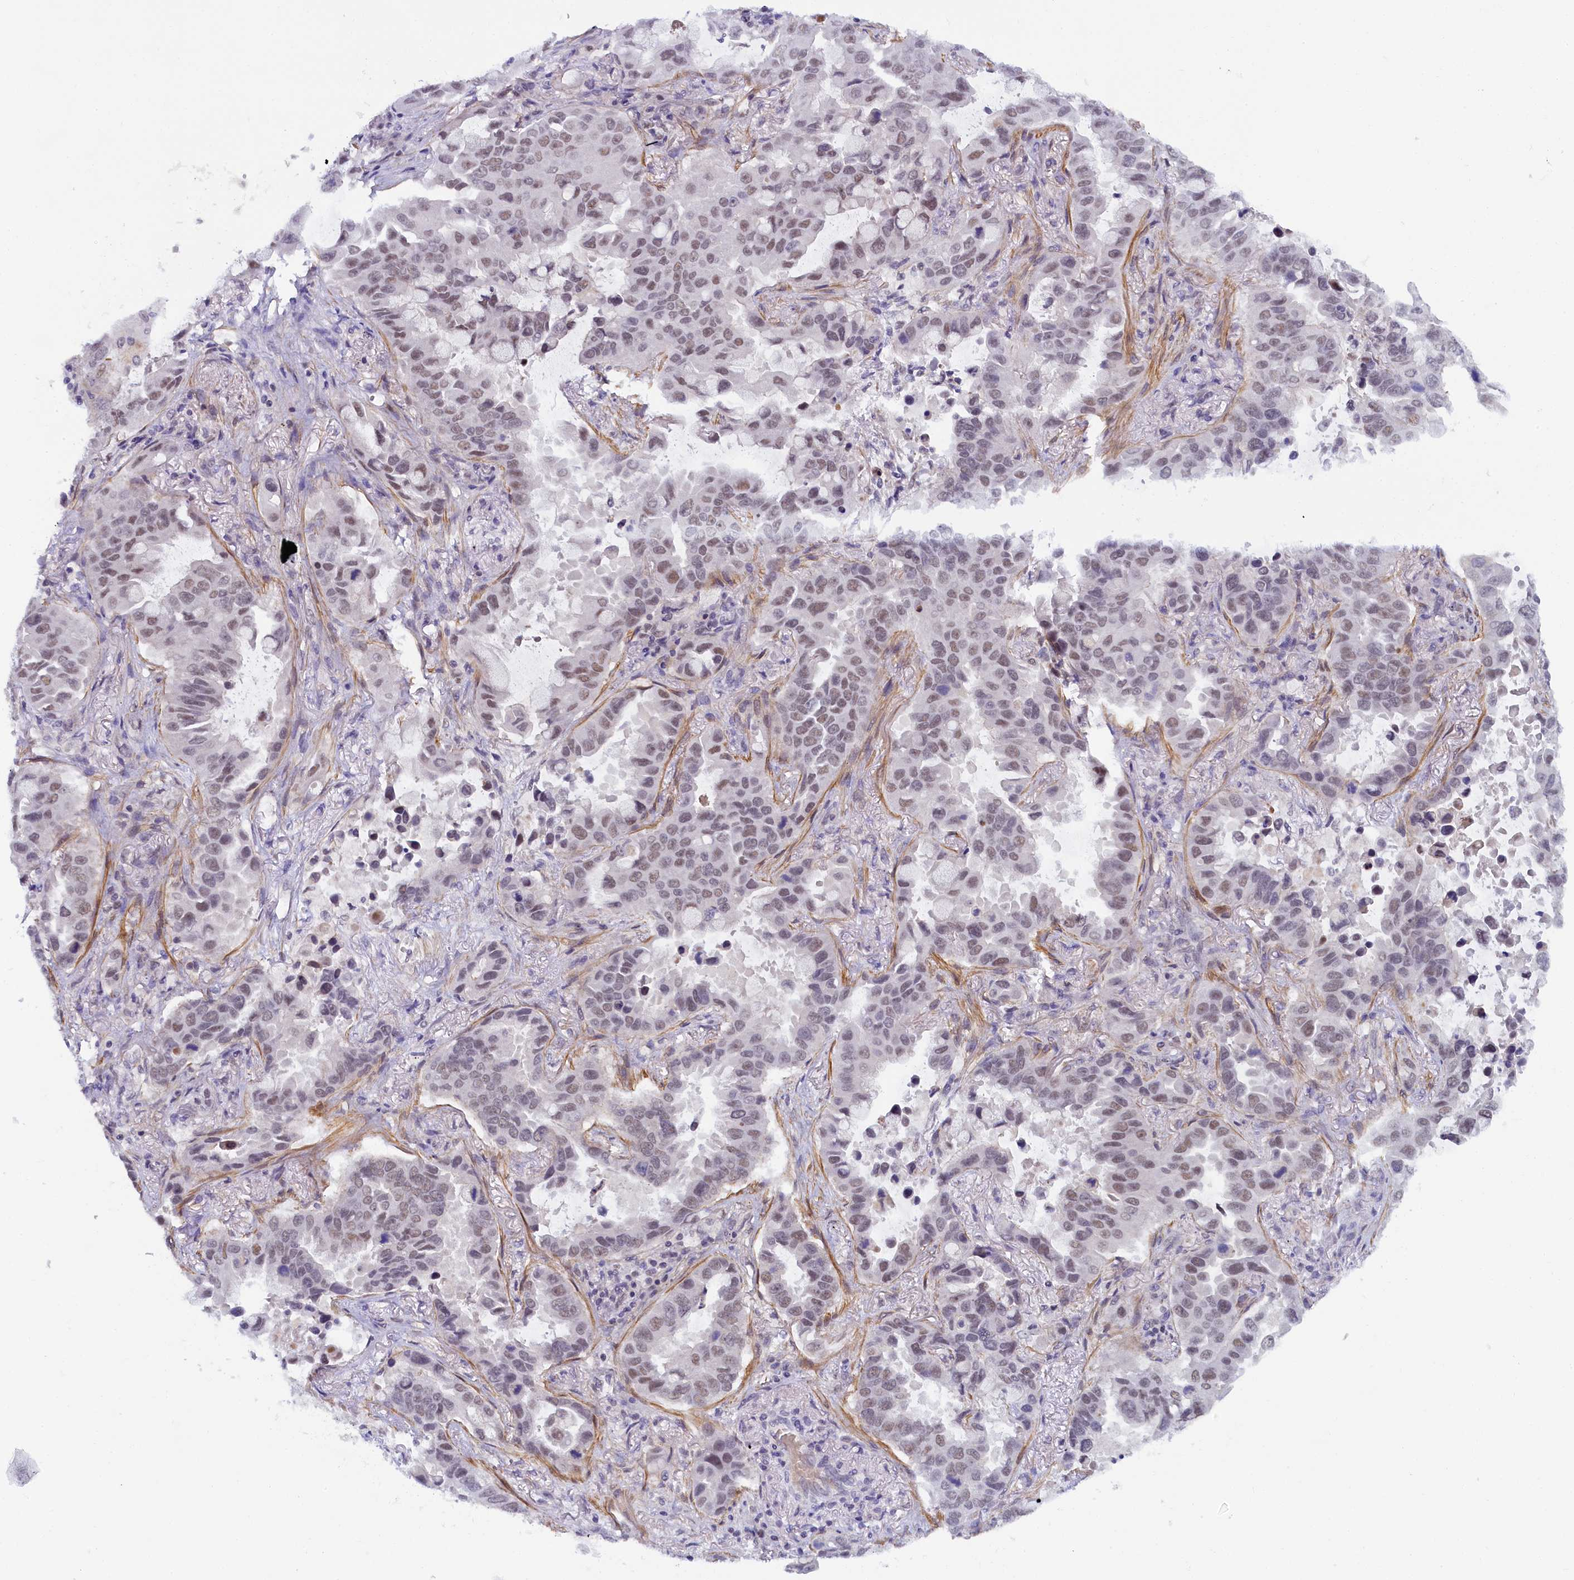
{"staining": {"intensity": "weak", "quantity": "25%-75%", "location": "nuclear"}, "tissue": "lung cancer", "cell_type": "Tumor cells", "image_type": "cancer", "snomed": [{"axis": "morphology", "description": "Adenocarcinoma, NOS"}, {"axis": "topography", "description": "Lung"}], "caption": "This is an image of immunohistochemistry staining of adenocarcinoma (lung), which shows weak staining in the nuclear of tumor cells.", "gene": "INTS14", "patient": {"sex": "male", "age": 64}}